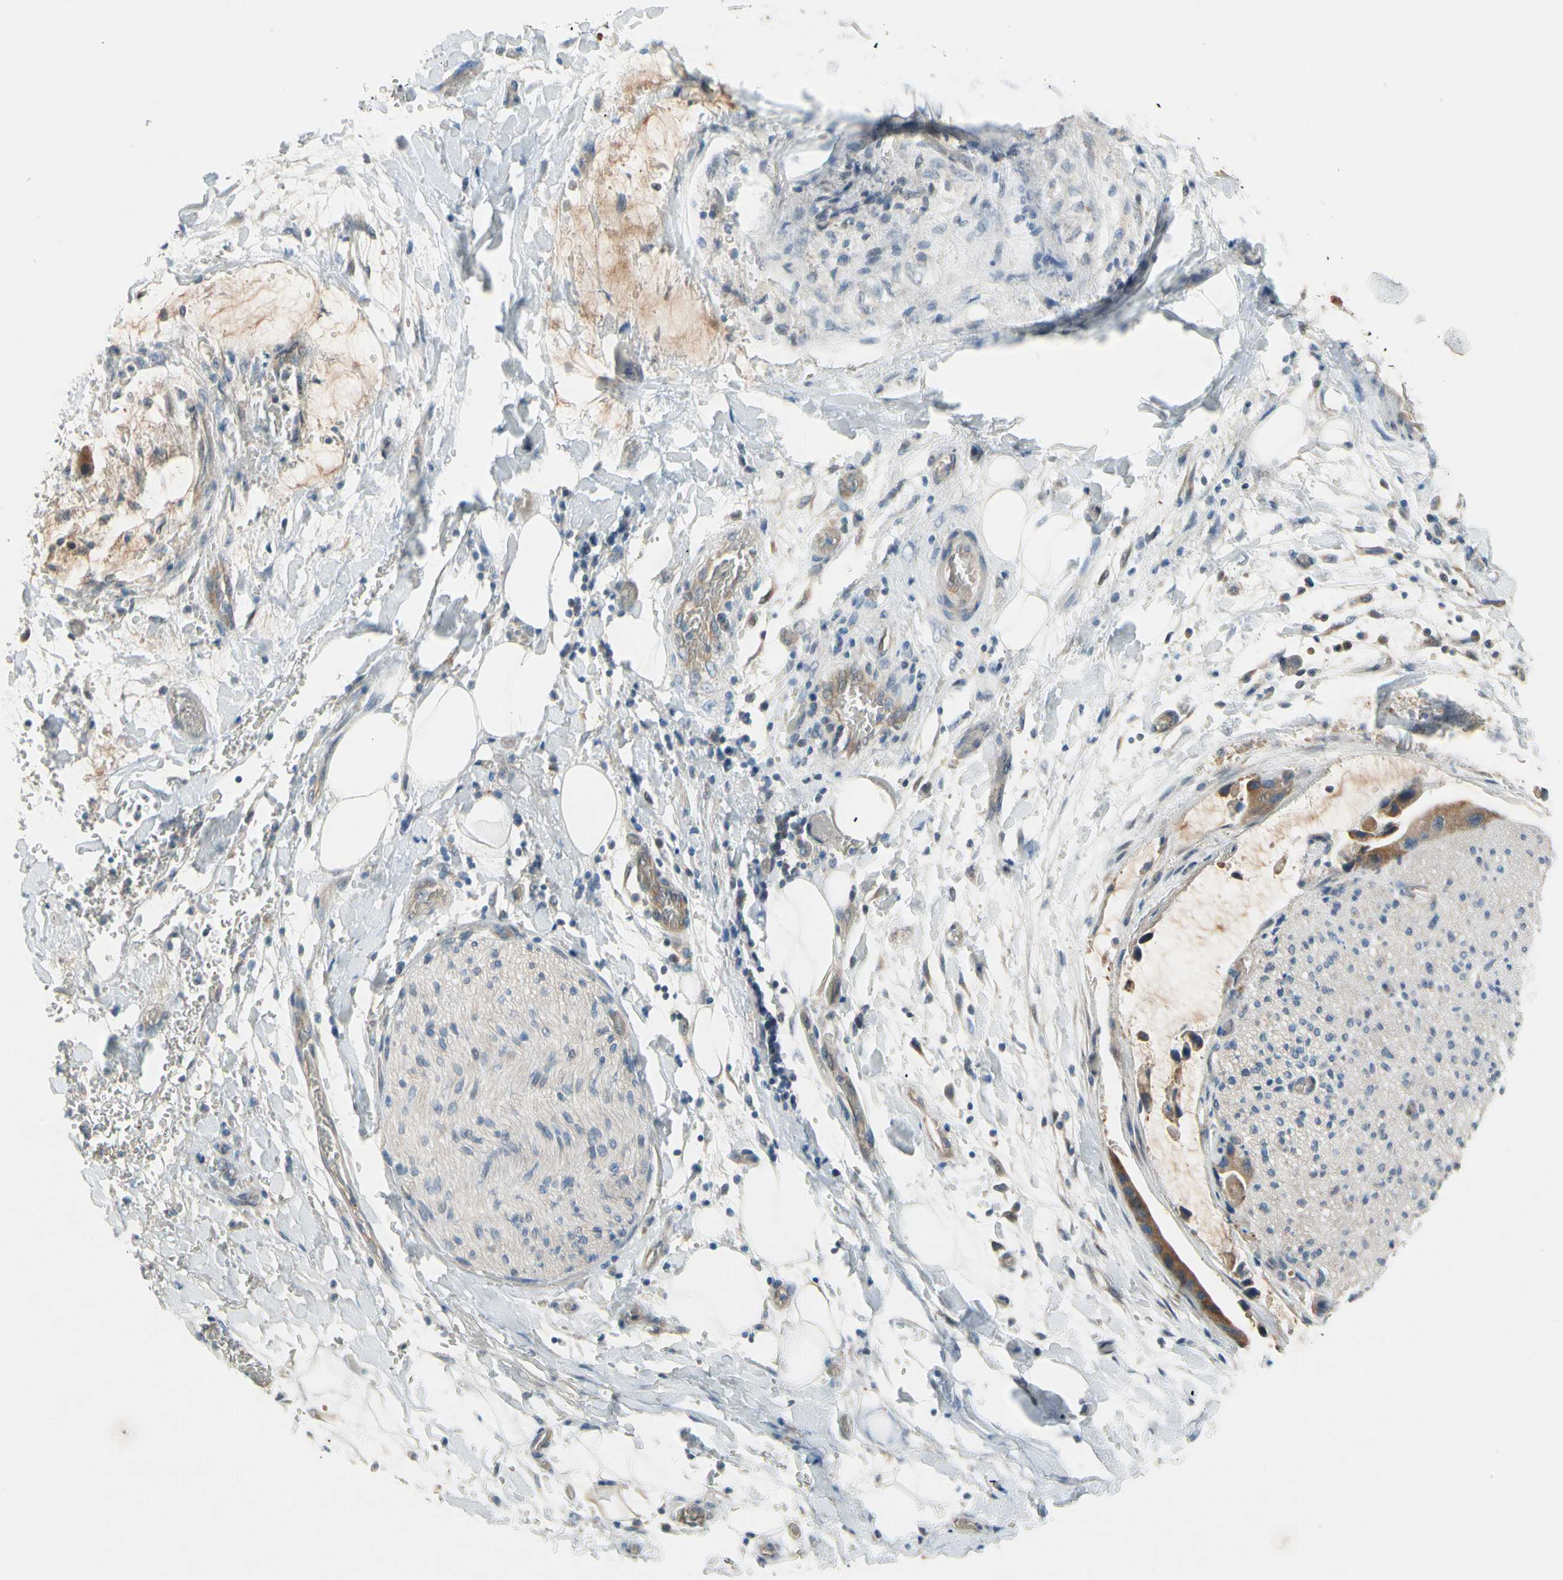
{"staining": {"intensity": "moderate", "quantity": "25%-75%", "location": "nuclear"}, "tissue": "adipose tissue", "cell_type": "Adipocytes", "image_type": "normal", "snomed": [{"axis": "morphology", "description": "Normal tissue, NOS"}, {"axis": "morphology", "description": "Cholangiocarcinoma"}, {"axis": "topography", "description": "Liver"}, {"axis": "topography", "description": "Peripheral nerve tissue"}], "caption": "IHC (DAB) staining of benign adipose tissue exhibits moderate nuclear protein expression in approximately 25%-75% of adipocytes.", "gene": "CFAP36", "patient": {"sex": "male", "age": 50}}